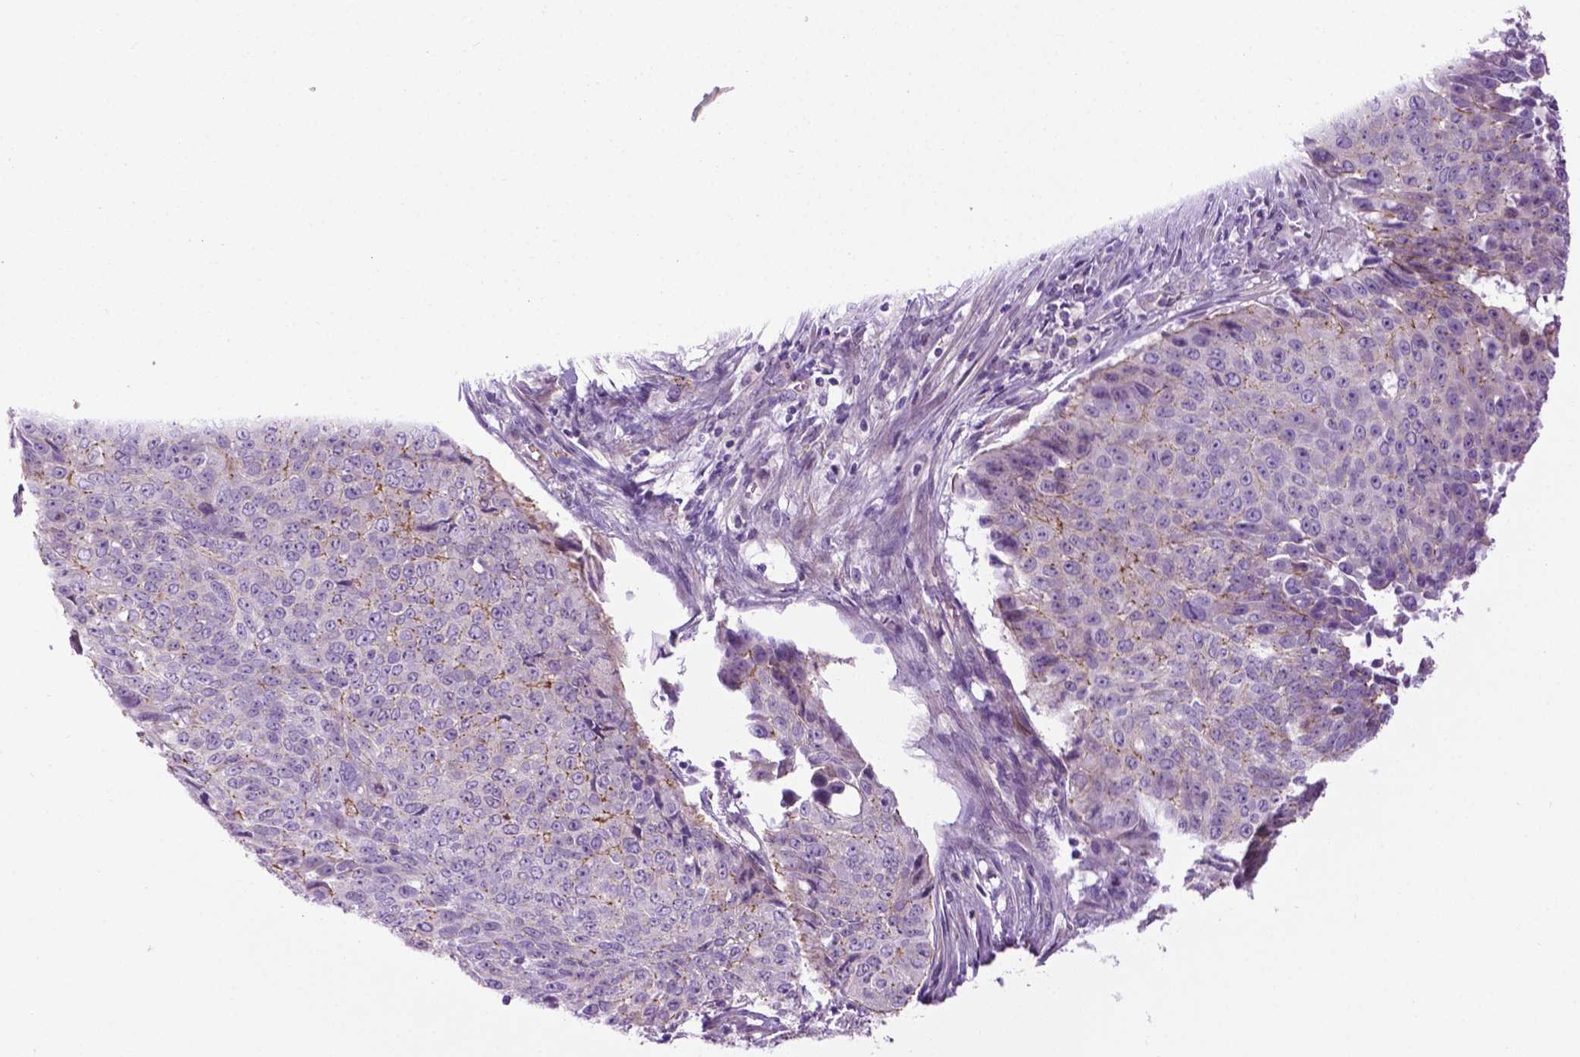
{"staining": {"intensity": "negative", "quantity": "none", "location": "none"}, "tissue": "lung cancer", "cell_type": "Tumor cells", "image_type": "cancer", "snomed": [{"axis": "morphology", "description": "Normal tissue, NOS"}, {"axis": "morphology", "description": "Squamous cell carcinoma, NOS"}, {"axis": "topography", "description": "Bronchus"}, {"axis": "topography", "description": "Lung"}], "caption": "DAB (3,3'-diaminobenzidine) immunohistochemical staining of human lung cancer demonstrates no significant positivity in tumor cells.", "gene": "SPECC1L", "patient": {"sex": "male", "age": 64}}